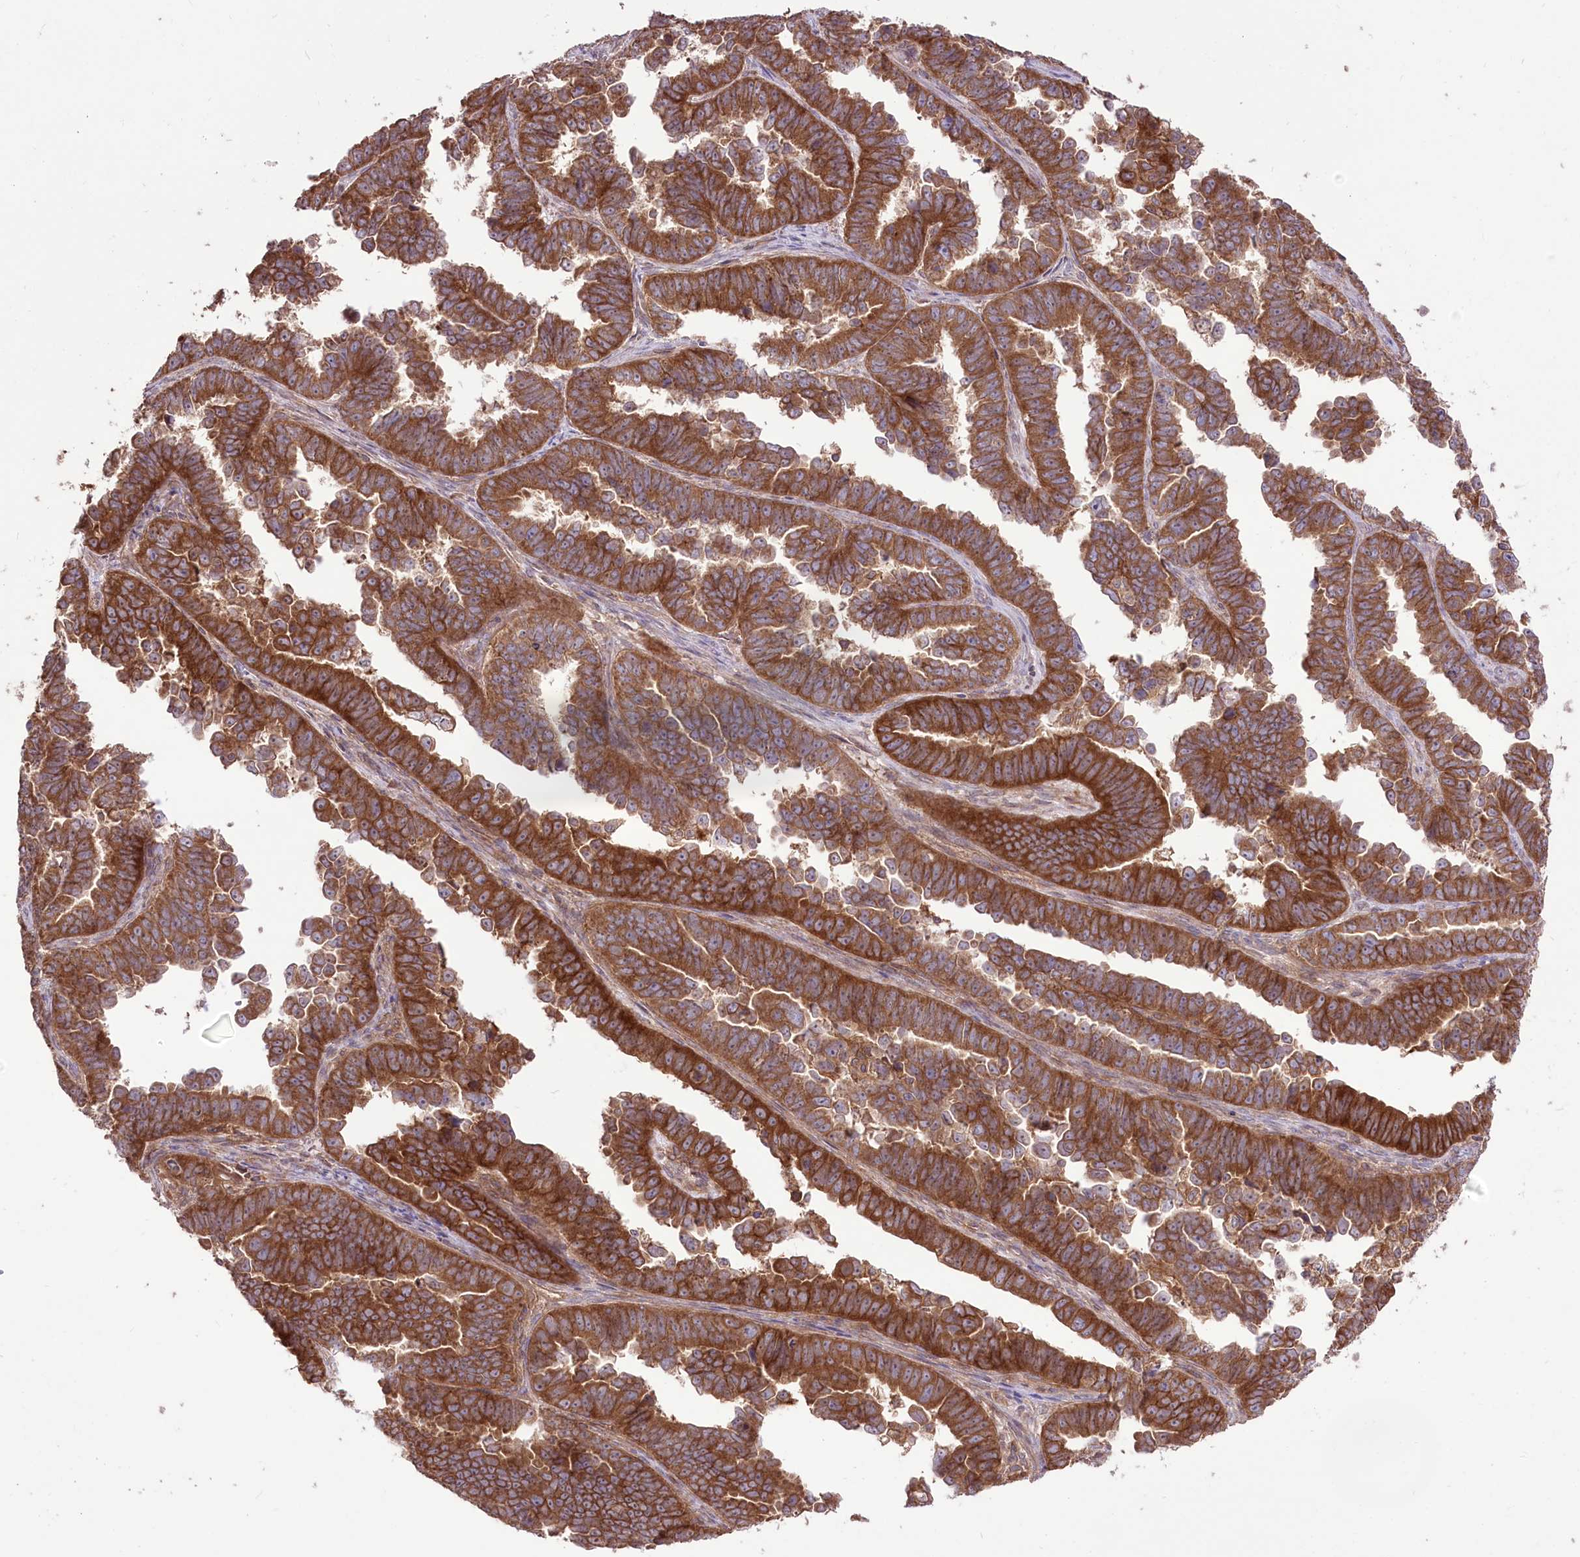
{"staining": {"intensity": "strong", "quantity": ">75%", "location": "cytoplasmic/membranous"}, "tissue": "endometrial cancer", "cell_type": "Tumor cells", "image_type": "cancer", "snomed": [{"axis": "morphology", "description": "Adenocarcinoma, NOS"}, {"axis": "topography", "description": "Endometrium"}], "caption": "The image exhibits a brown stain indicating the presence of a protein in the cytoplasmic/membranous of tumor cells in endometrial cancer.", "gene": "XYLB", "patient": {"sex": "female", "age": 75}}